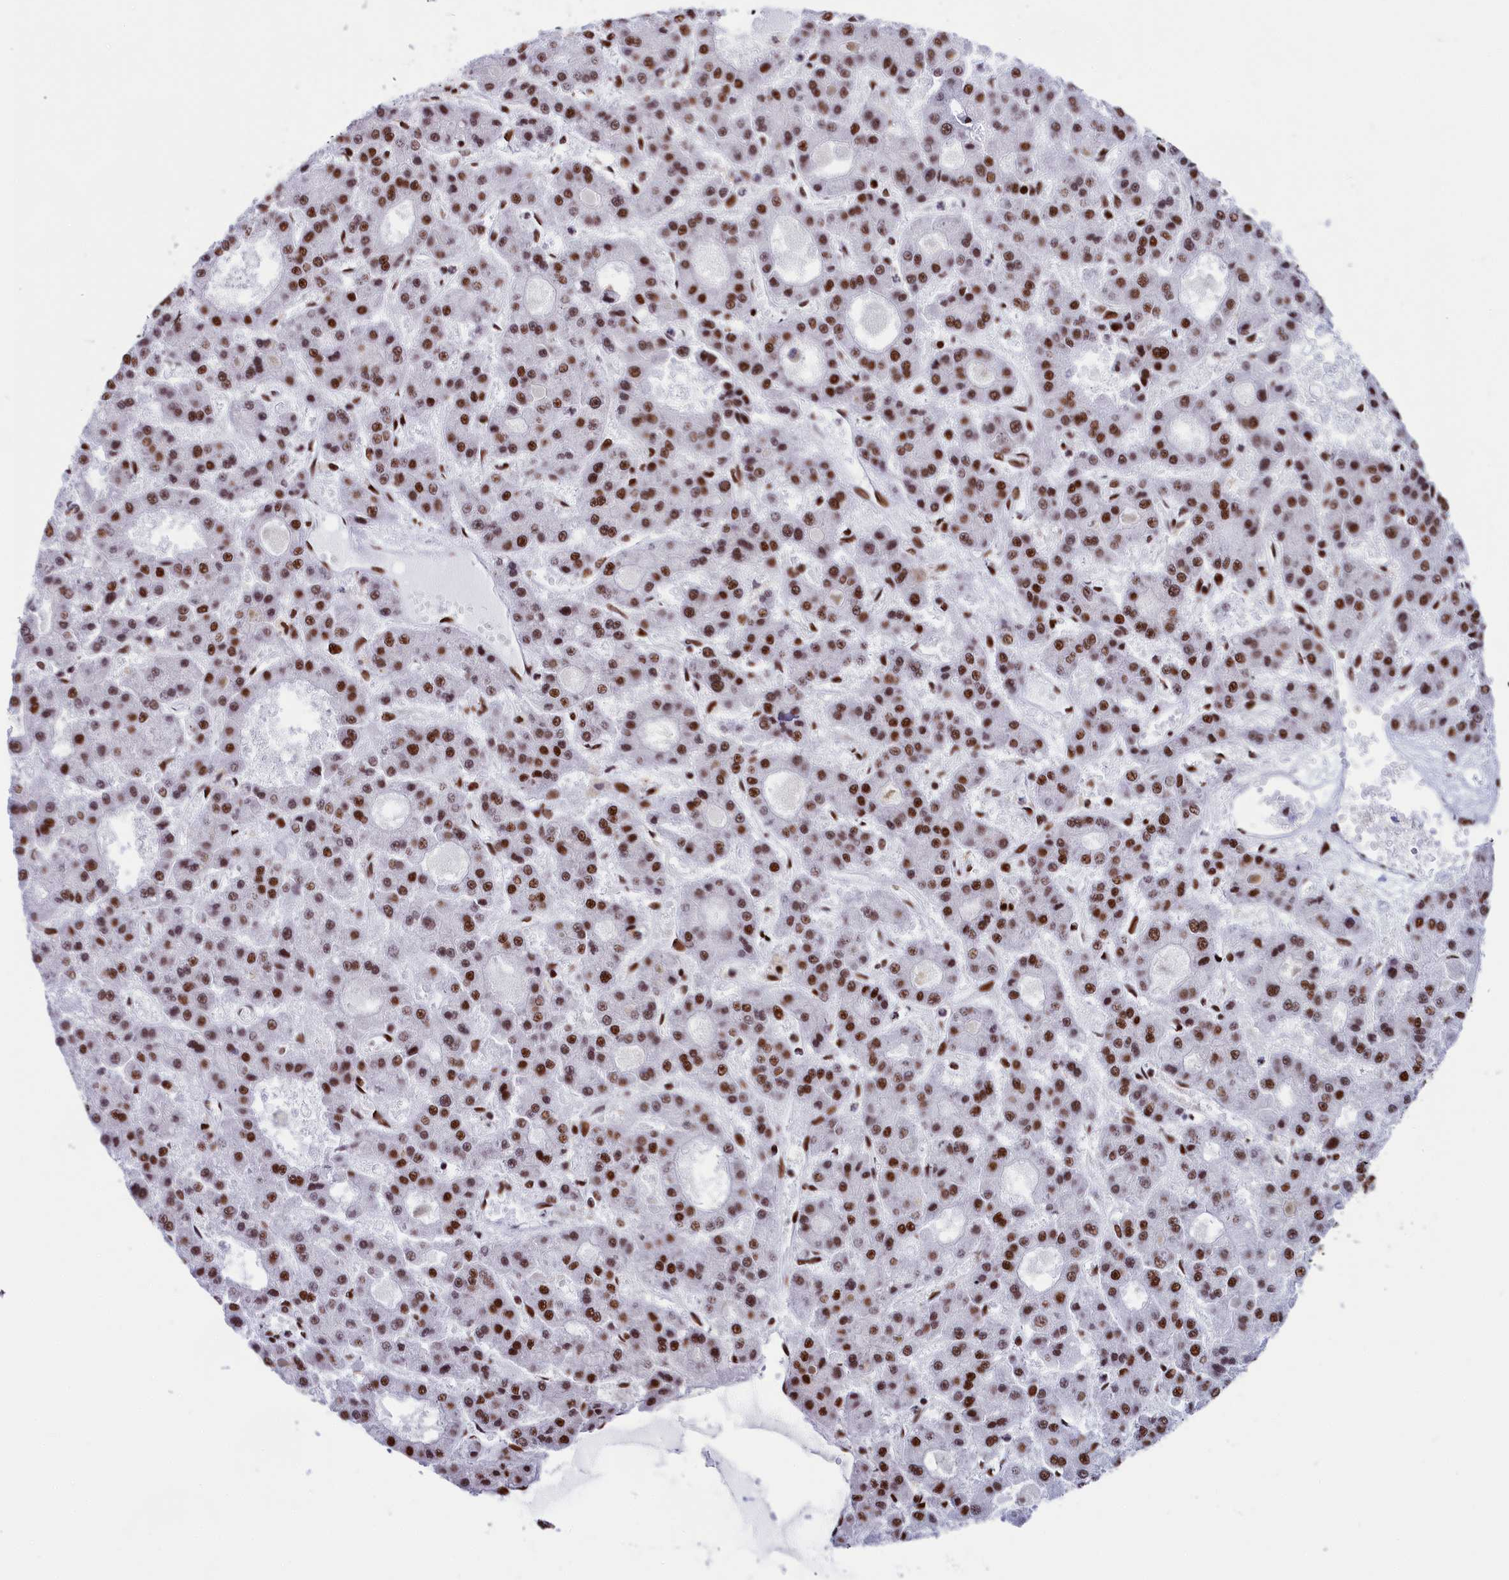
{"staining": {"intensity": "moderate", "quantity": ">75%", "location": "nuclear"}, "tissue": "liver cancer", "cell_type": "Tumor cells", "image_type": "cancer", "snomed": [{"axis": "morphology", "description": "Carcinoma, Hepatocellular, NOS"}, {"axis": "topography", "description": "Liver"}], "caption": "A high-resolution micrograph shows immunohistochemistry staining of liver cancer (hepatocellular carcinoma), which shows moderate nuclear positivity in approximately >75% of tumor cells.", "gene": "SNRNP70", "patient": {"sex": "male", "age": 70}}